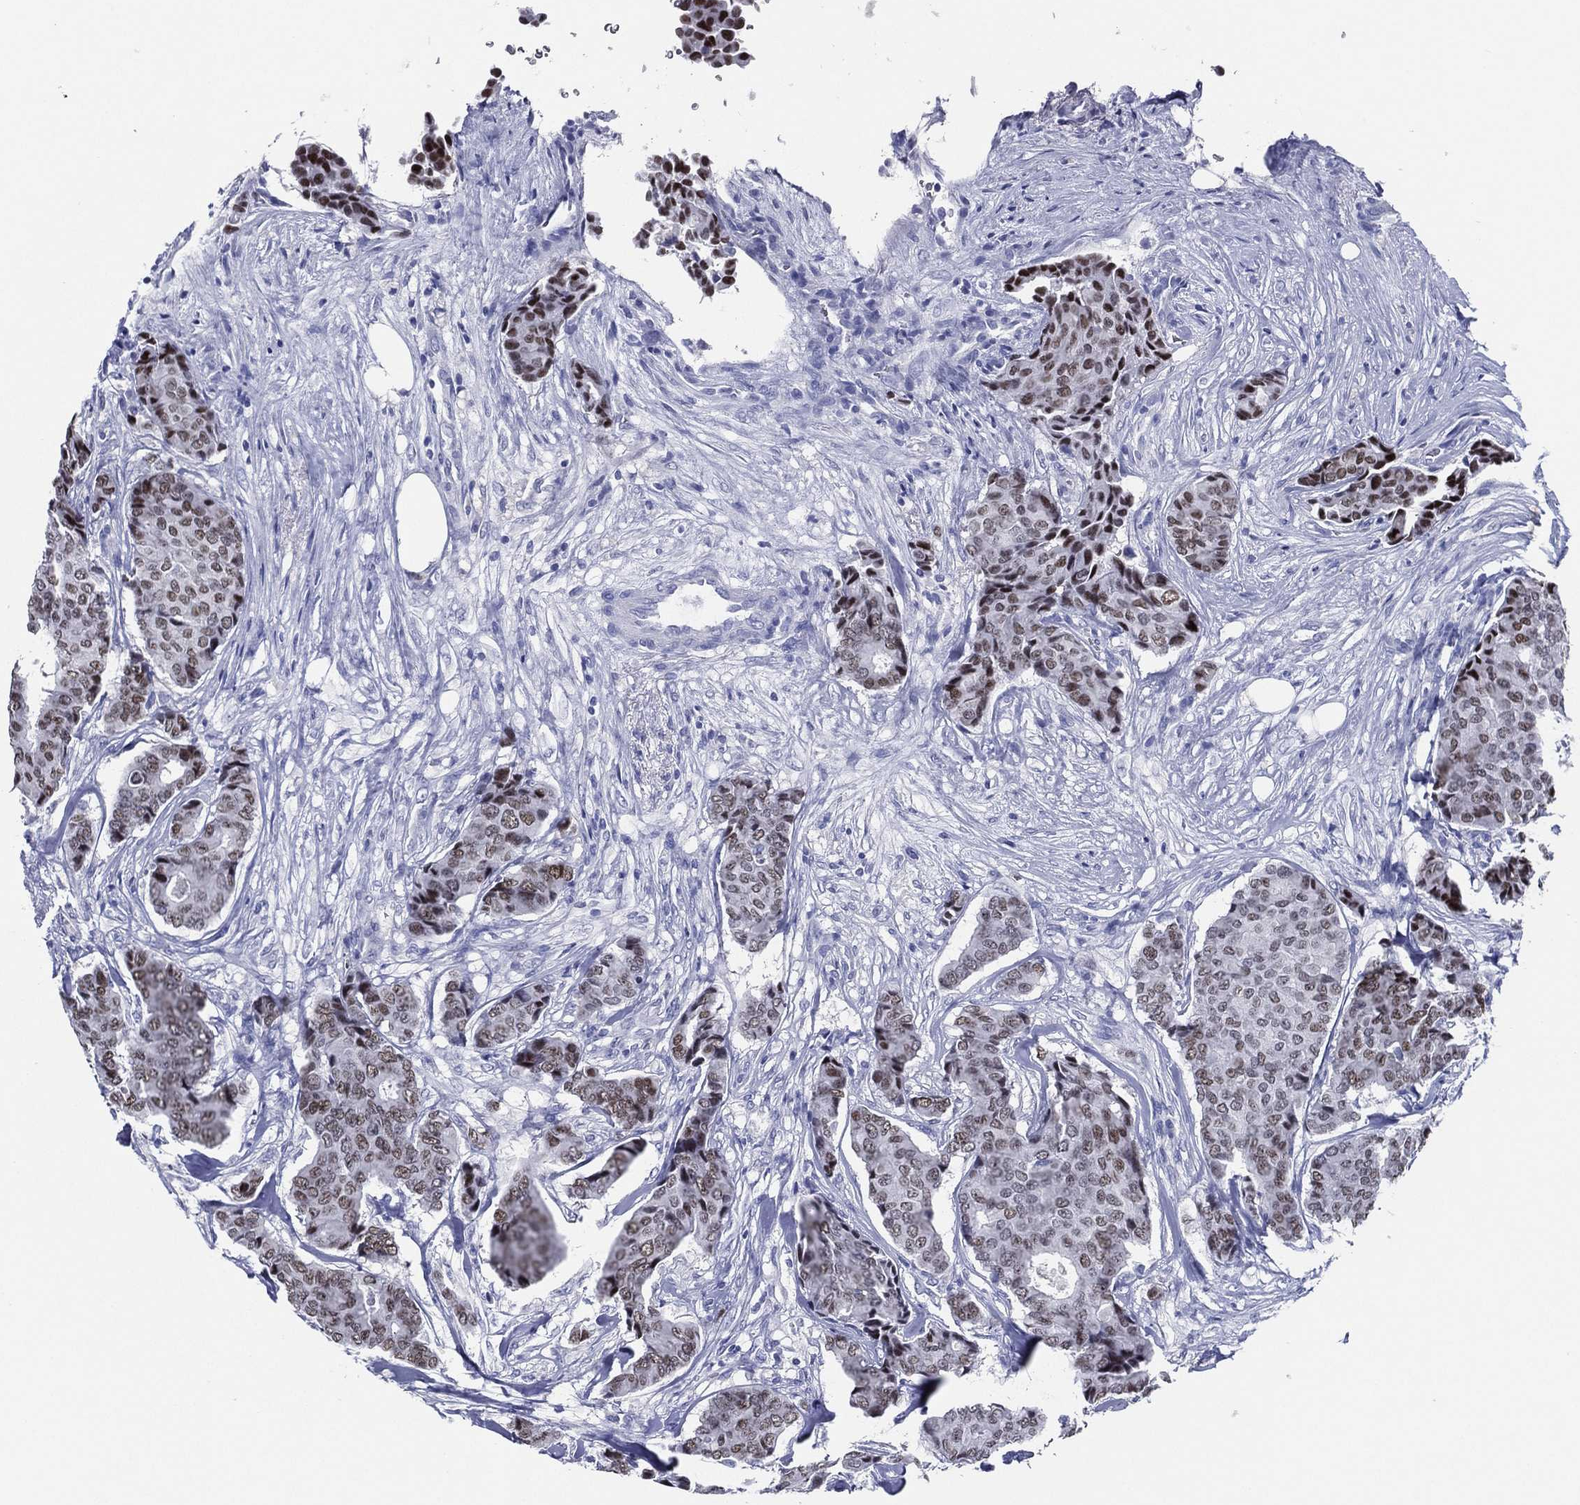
{"staining": {"intensity": "weak", "quantity": "<25%", "location": "nuclear"}, "tissue": "breast cancer", "cell_type": "Tumor cells", "image_type": "cancer", "snomed": [{"axis": "morphology", "description": "Duct carcinoma"}, {"axis": "topography", "description": "Breast"}], "caption": "High power microscopy histopathology image of an immunohistochemistry (IHC) histopathology image of breast cancer (intraductal carcinoma), revealing no significant staining in tumor cells. The staining is performed using DAB brown chromogen with nuclei counter-stained in using hematoxylin.", "gene": "TFAP2A", "patient": {"sex": "female", "age": 75}}